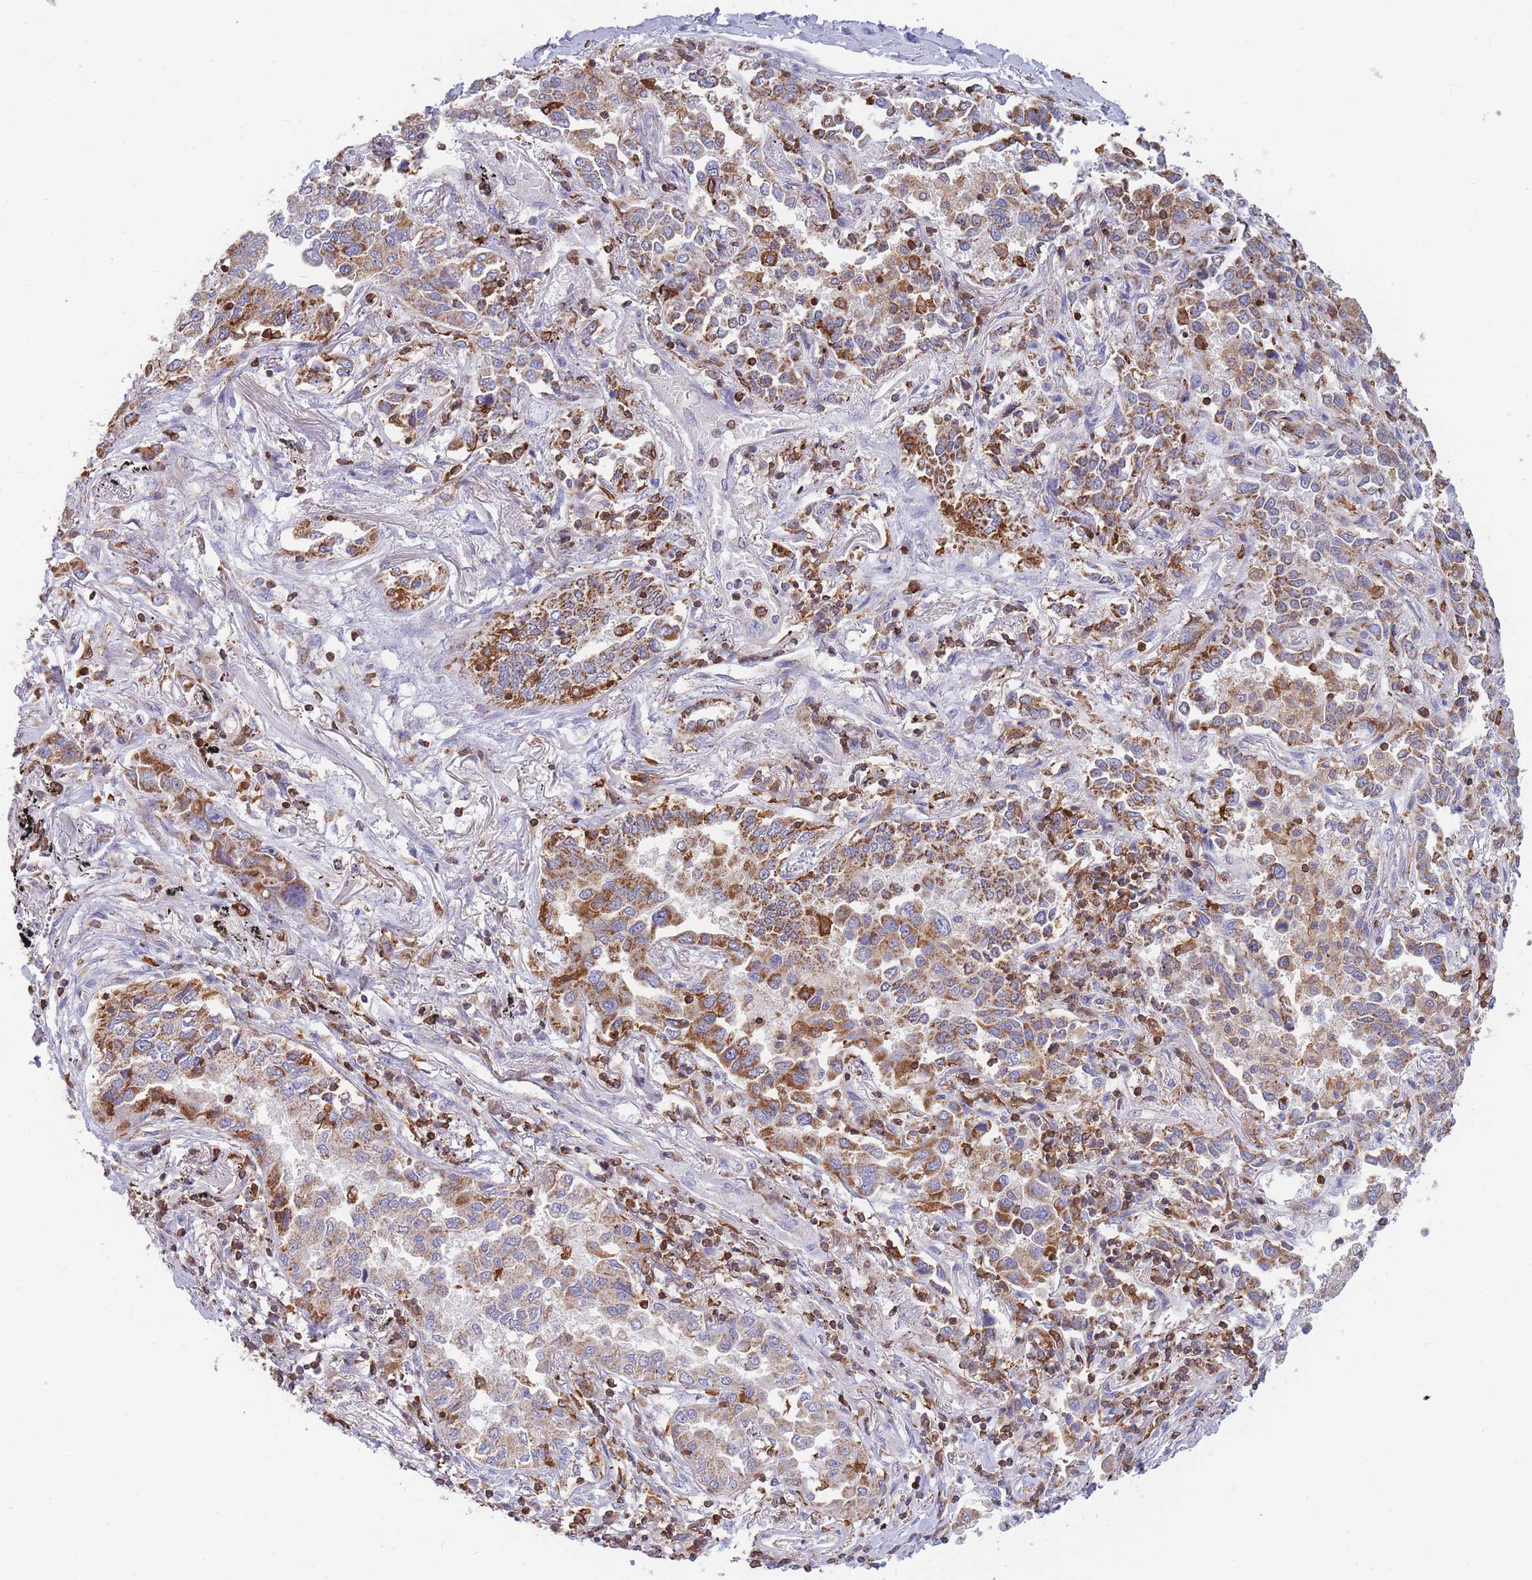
{"staining": {"intensity": "moderate", "quantity": ">75%", "location": "cytoplasmic/membranous"}, "tissue": "lung cancer", "cell_type": "Tumor cells", "image_type": "cancer", "snomed": [{"axis": "morphology", "description": "Adenocarcinoma, NOS"}, {"axis": "topography", "description": "Lung"}], "caption": "Immunohistochemical staining of human adenocarcinoma (lung) reveals medium levels of moderate cytoplasmic/membranous protein staining in approximately >75% of tumor cells.", "gene": "MRPL54", "patient": {"sex": "male", "age": 67}}